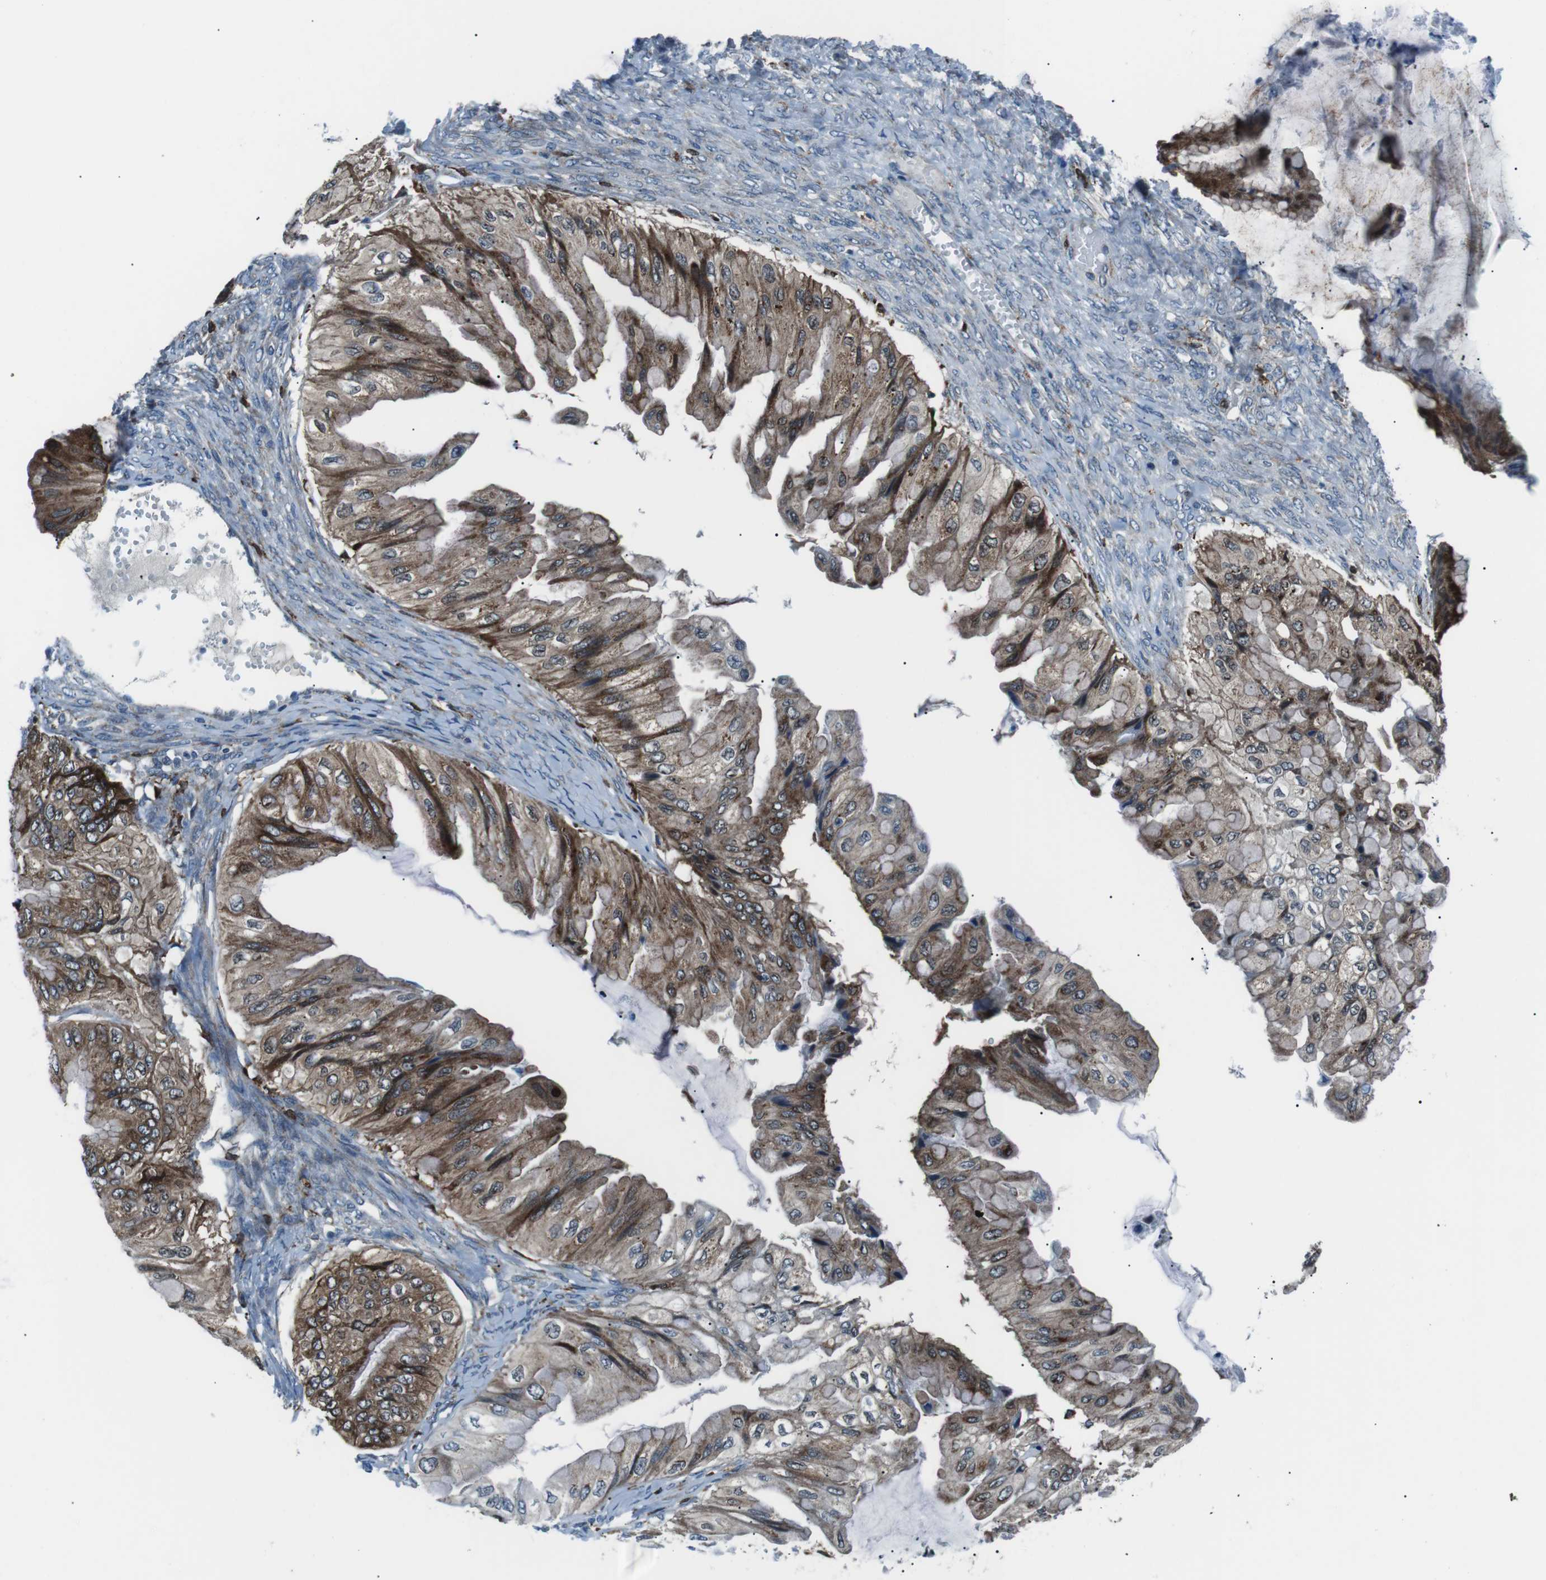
{"staining": {"intensity": "strong", "quantity": "25%-75%", "location": "cytoplasmic/membranous"}, "tissue": "ovarian cancer", "cell_type": "Tumor cells", "image_type": "cancer", "snomed": [{"axis": "morphology", "description": "Cystadenocarcinoma, mucinous, NOS"}, {"axis": "topography", "description": "Ovary"}], "caption": "Protein expression analysis of mucinous cystadenocarcinoma (ovarian) displays strong cytoplasmic/membranous positivity in about 25%-75% of tumor cells. Using DAB (brown) and hematoxylin (blue) stains, captured at high magnification using brightfield microscopy.", "gene": "BLNK", "patient": {"sex": "female", "age": 61}}